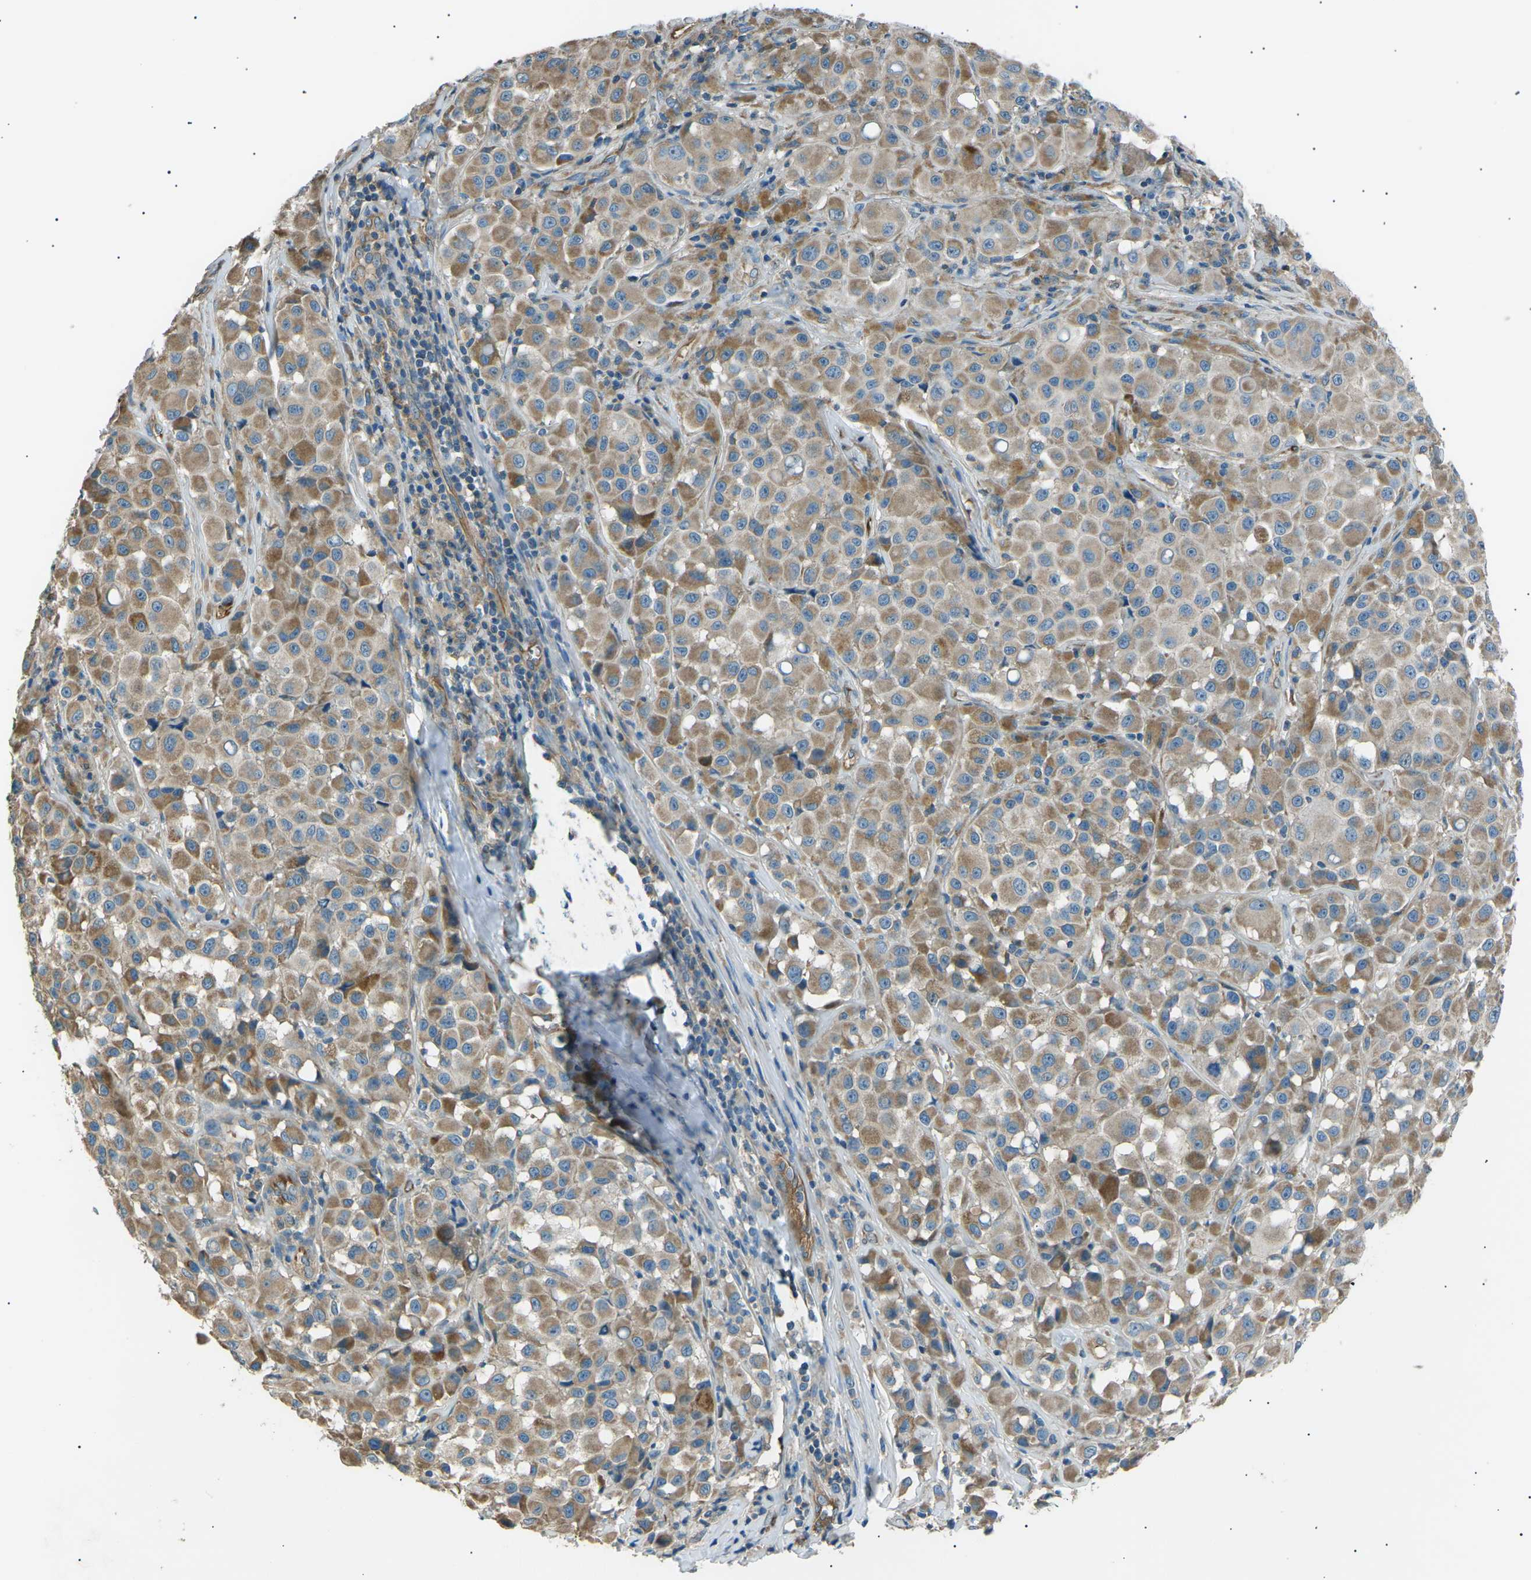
{"staining": {"intensity": "moderate", "quantity": ">75%", "location": "cytoplasmic/membranous"}, "tissue": "melanoma", "cell_type": "Tumor cells", "image_type": "cancer", "snomed": [{"axis": "morphology", "description": "Malignant melanoma, NOS"}, {"axis": "topography", "description": "Skin"}], "caption": "Malignant melanoma tissue reveals moderate cytoplasmic/membranous positivity in approximately >75% of tumor cells, visualized by immunohistochemistry.", "gene": "SLK", "patient": {"sex": "male", "age": 84}}